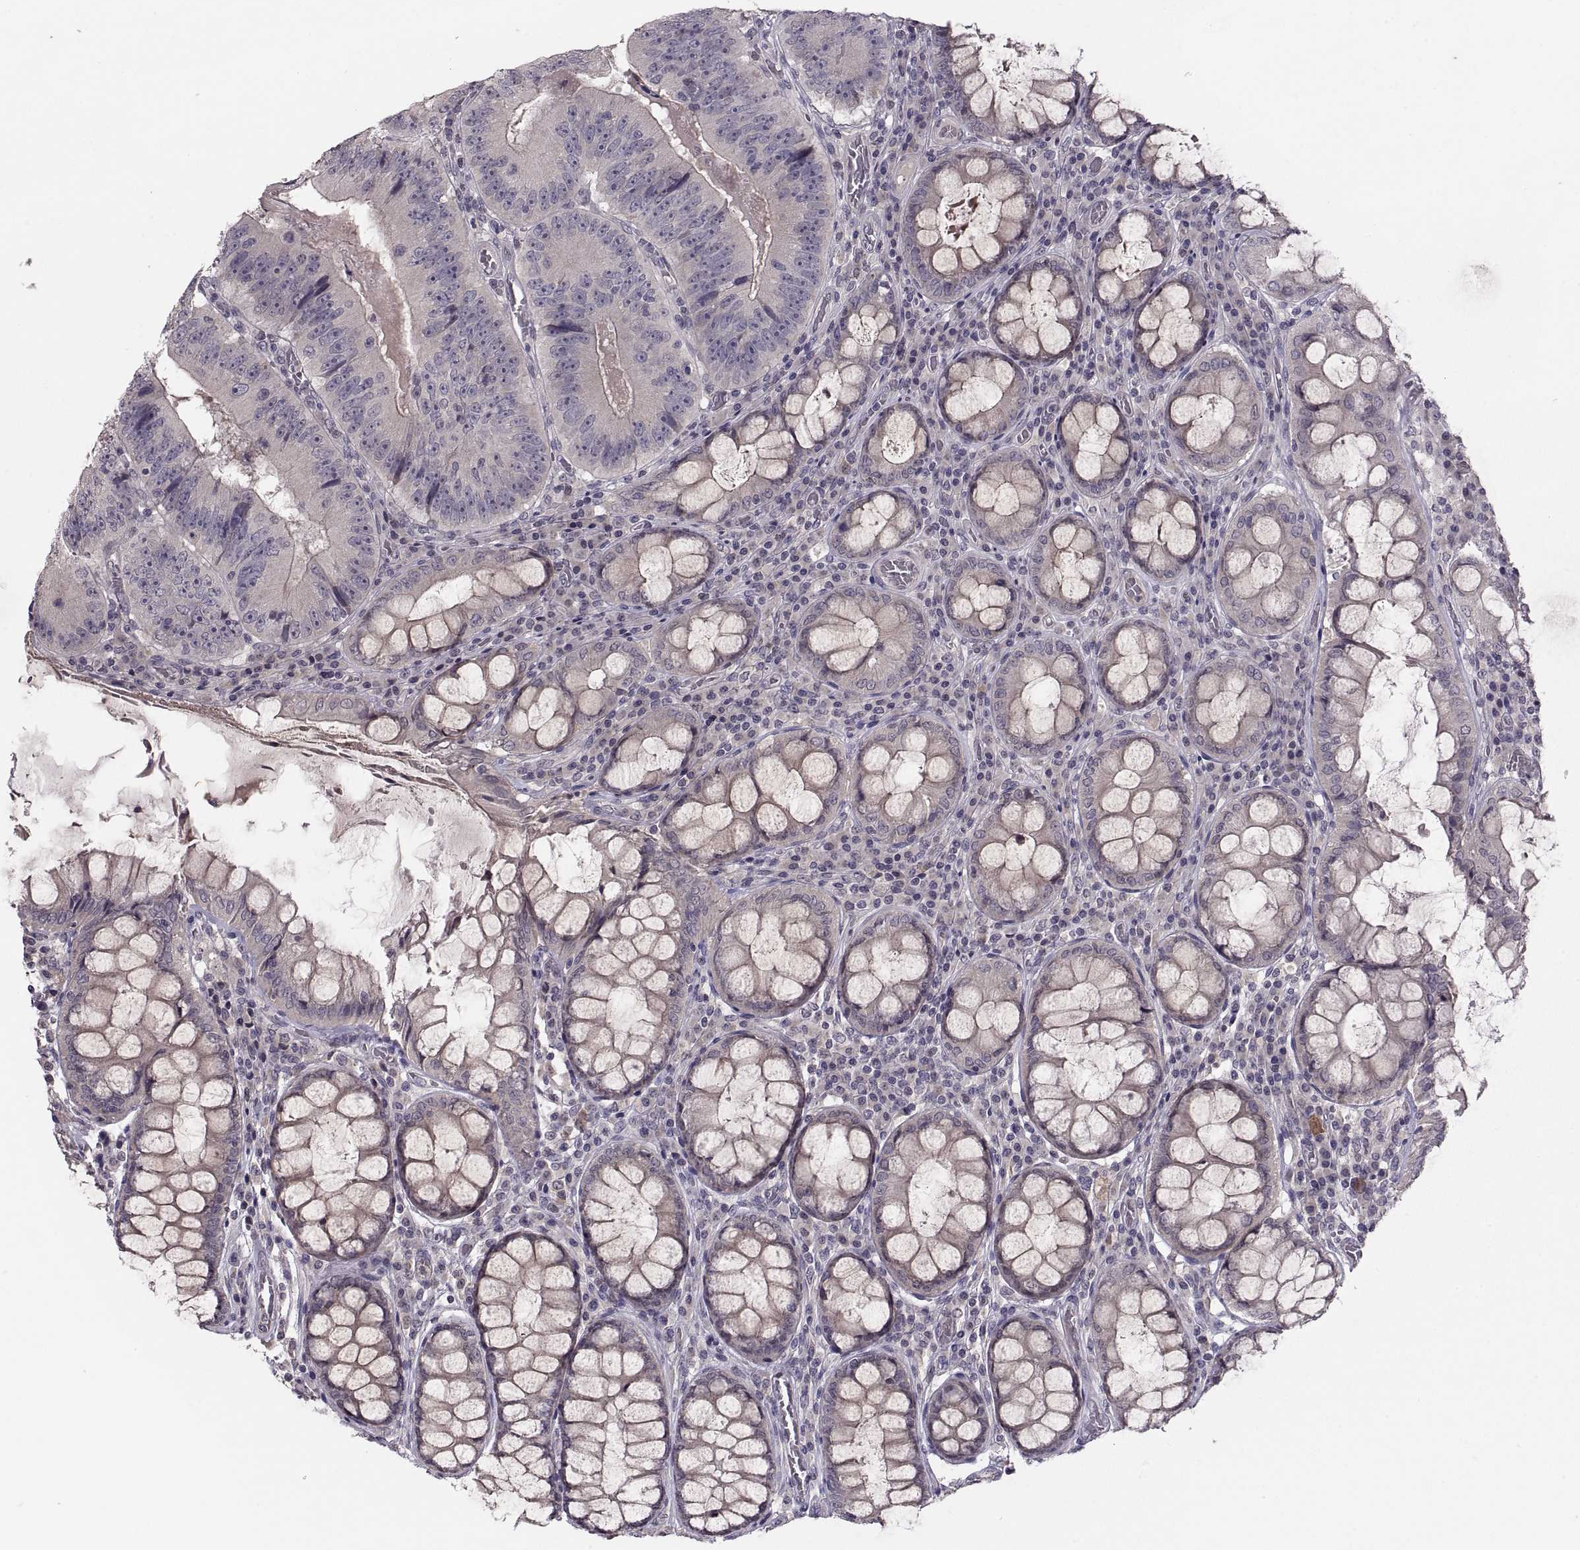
{"staining": {"intensity": "negative", "quantity": "none", "location": "none"}, "tissue": "colorectal cancer", "cell_type": "Tumor cells", "image_type": "cancer", "snomed": [{"axis": "morphology", "description": "Adenocarcinoma, NOS"}, {"axis": "topography", "description": "Colon"}], "caption": "There is no significant positivity in tumor cells of colorectal adenocarcinoma. (DAB immunohistochemistry (IHC) visualized using brightfield microscopy, high magnification).", "gene": "PAX2", "patient": {"sex": "female", "age": 86}}